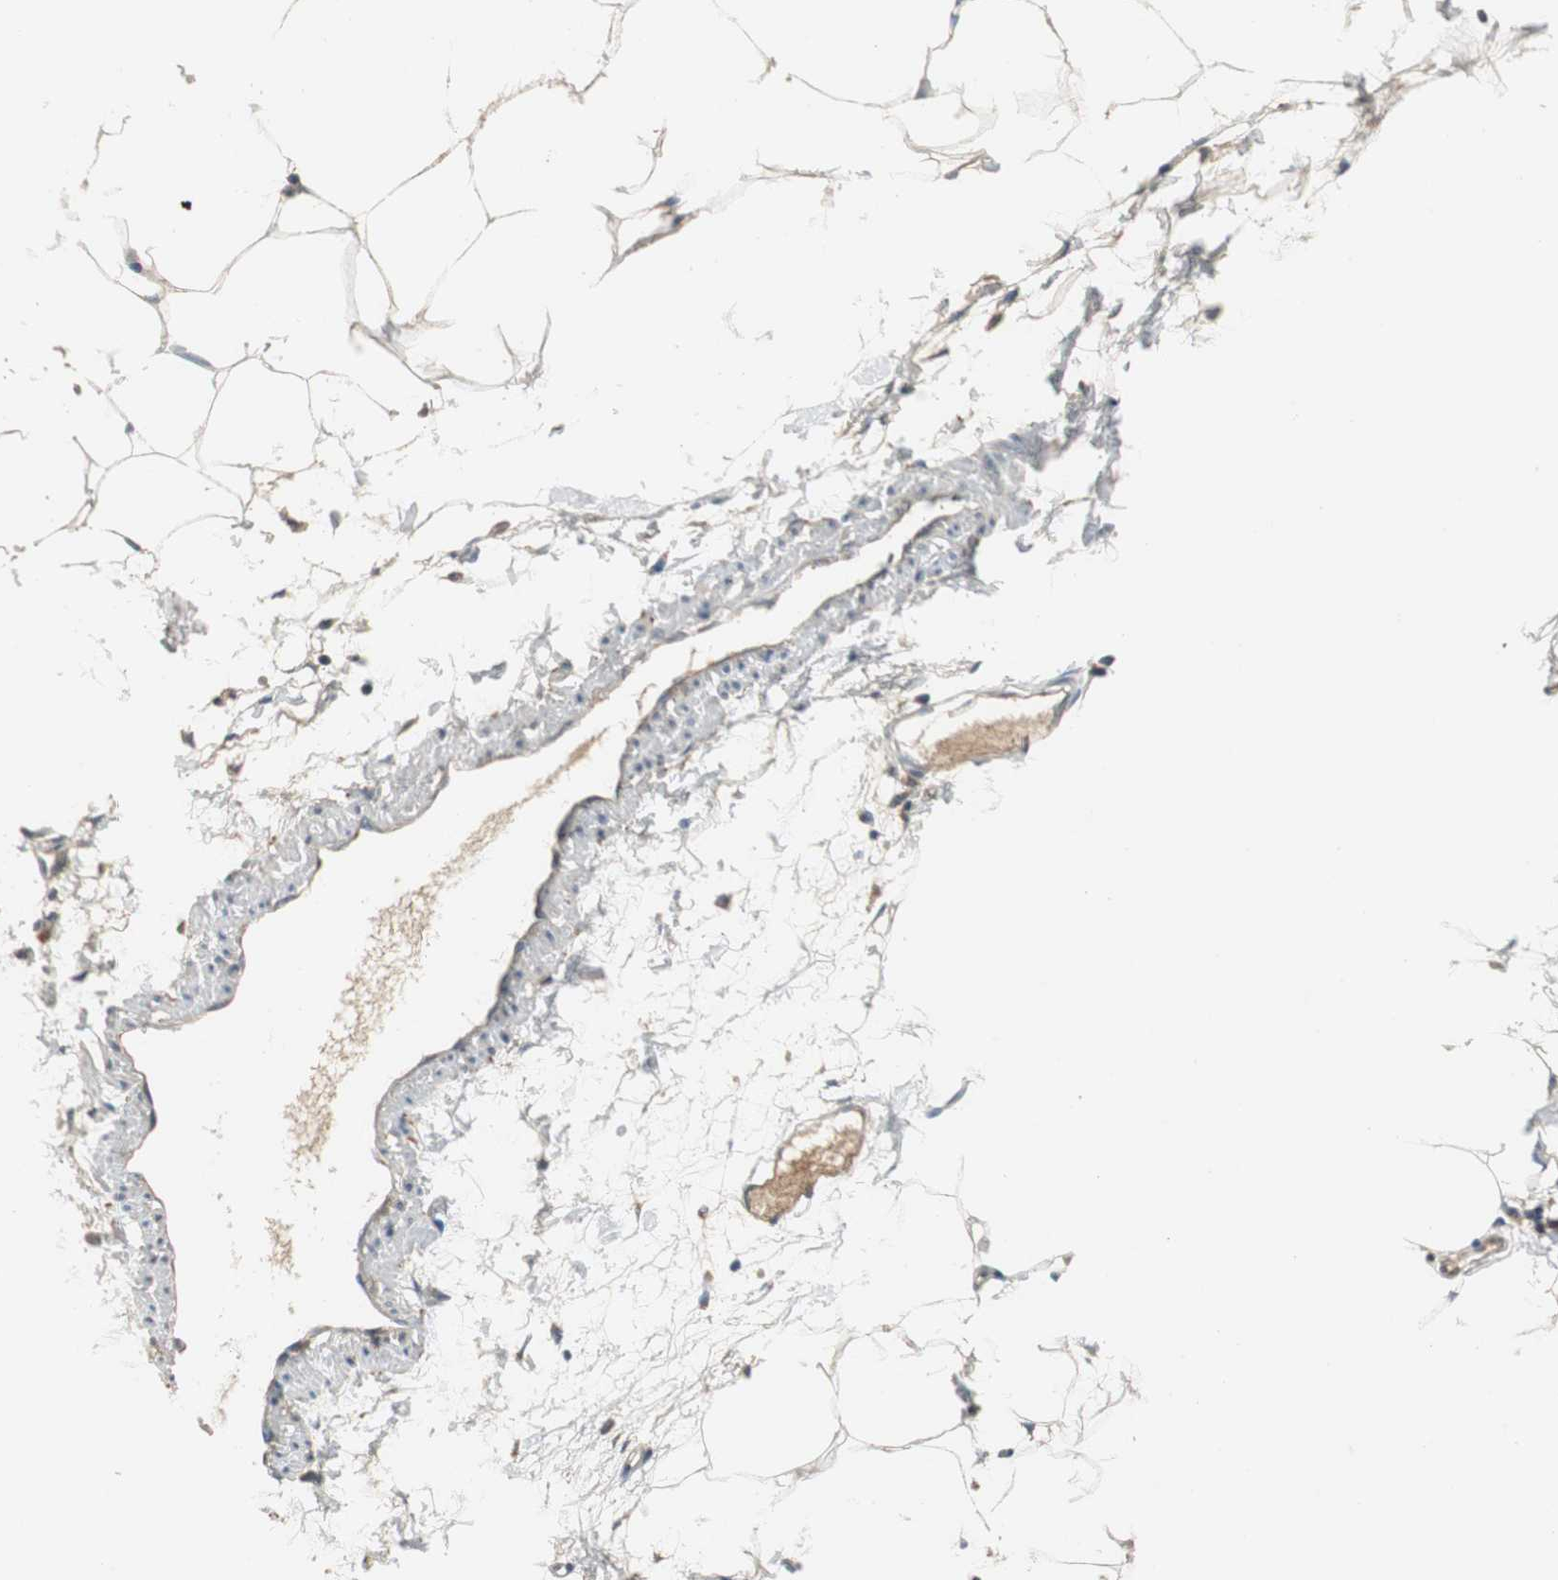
{"staining": {"intensity": "weak", "quantity": ">75%", "location": "cytoplasmic/membranous"}, "tissue": "adipose tissue", "cell_type": "Adipocytes", "image_type": "normal", "snomed": [{"axis": "morphology", "description": "Normal tissue, NOS"}, {"axis": "morphology", "description": "Adenocarcinoma, NOS"}, {"axis": "topography", "description": "Colon"}, {"axis": "topography", "description": "Peripheral nerve tissue"}], "caption": "Immunohistochemical staining of benign human adipose tissue displays low levels of weak cytoplasmic/membranous staining in approximately >75% of adipocytes.", "gene": "PTPRN2", "patient": {"sex": "male", "age": 14}}